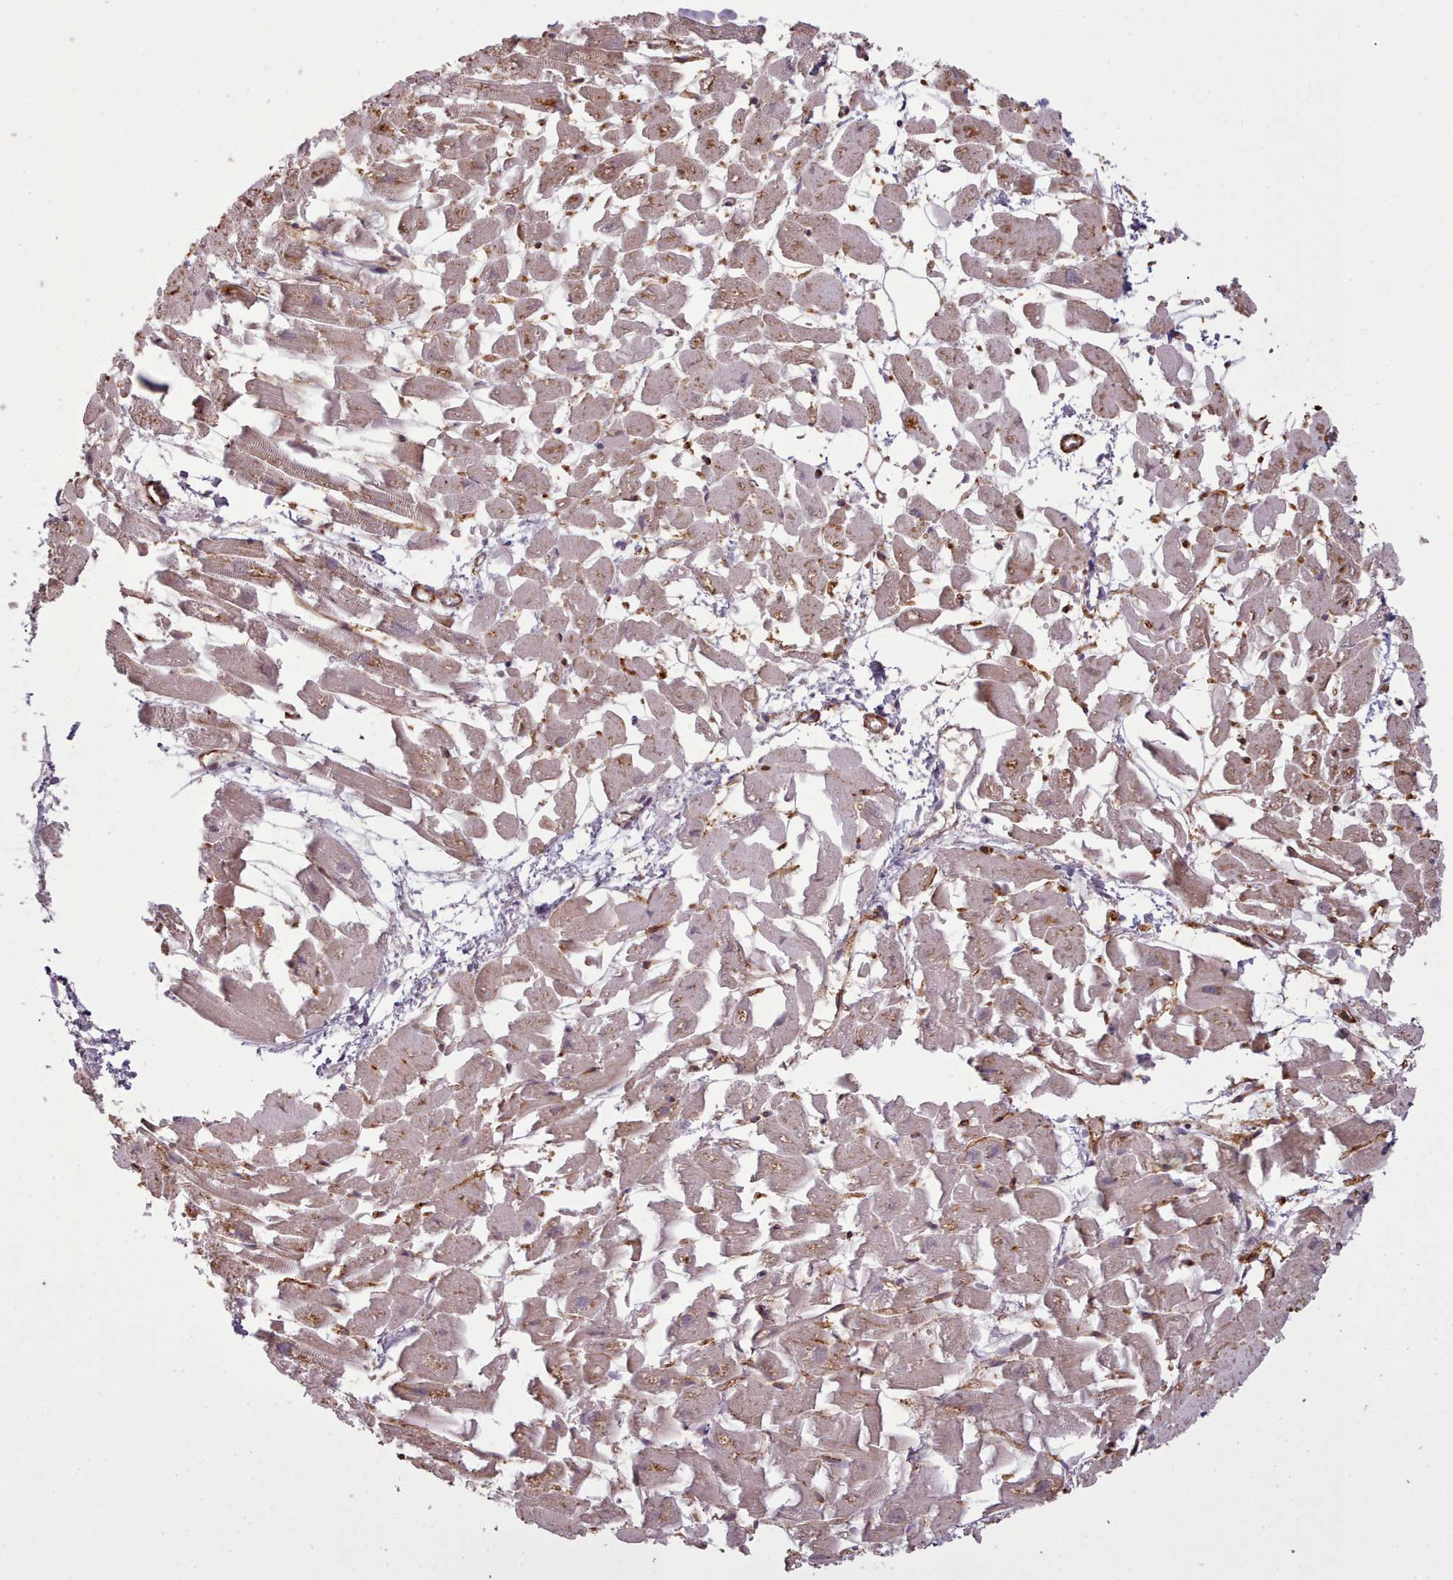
{"staining": {"intensity": "moderate", "quantity": "25%-75%", "location": "cytoplasmic/membranous"}, "tissue": "heart muscle", "cell_type": "Cardiomyocytes", "image_type": "normal", "snomed": [{"axis": "morphology", "description": "Normal tissue, NOS"}, {"axis": "topography", "description": "Heart"}], "caption": "About 25%-75% of cardiomyocytes in benign heart muscle exhibit moderate cytoplasmic/membranous protein positivity as visualized by brown immunohistochemical staining.", "gene": "ZMYM4", "patient": {"sex": "female", "age": 64}}